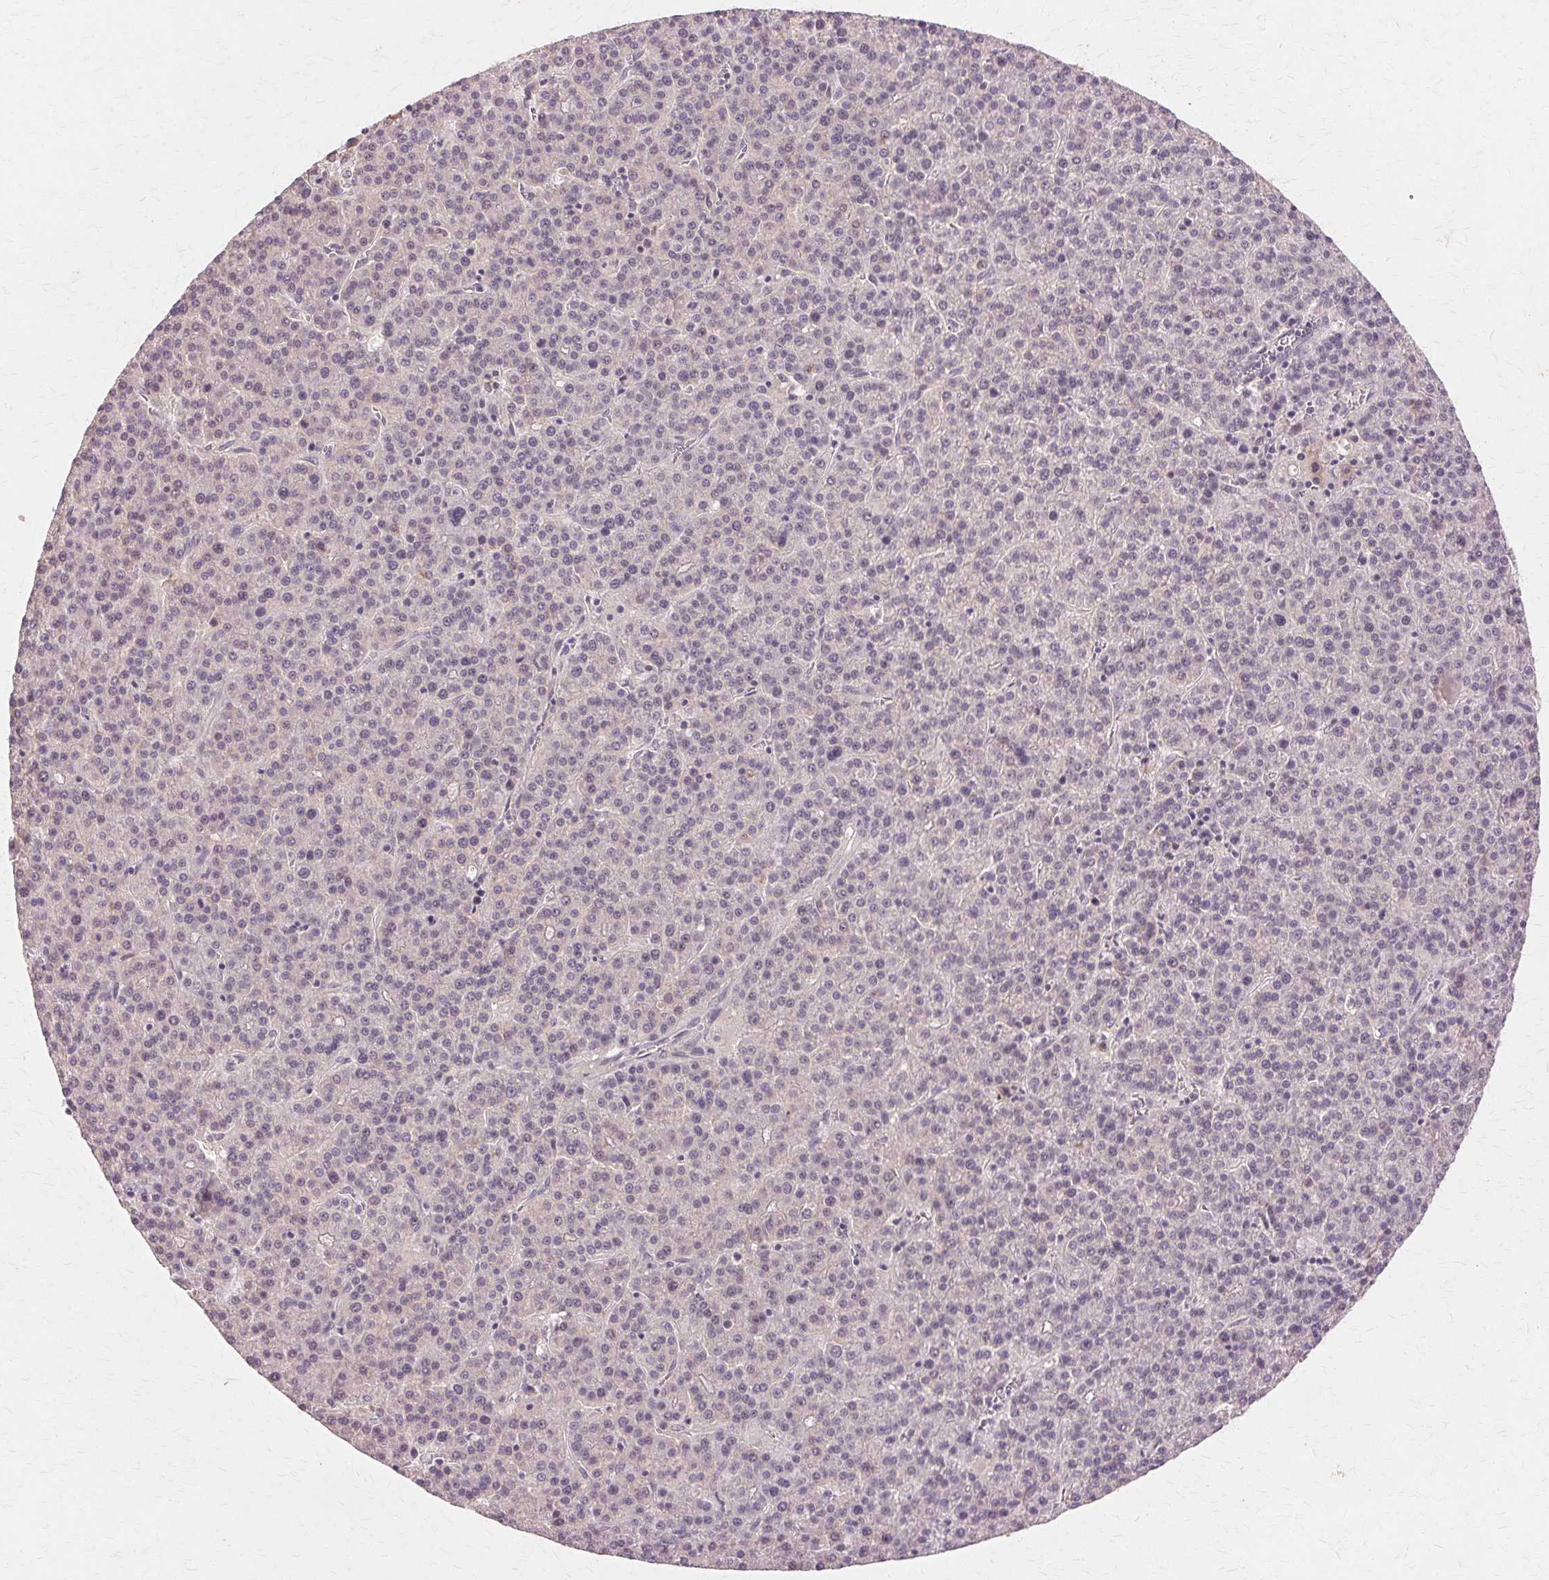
{"staining": {"intensity": "negative", "quantity": "none", "location": "none"}, "tissue": "liver cancer", "cell_type": "Tumor cells", "image_type": "cancer", "snomed": [{"axis": "morphology", "description": "Carcinoma, Hepatocellular, NOS"}, {"axis": "topography", "description": "Liver"}], "caption": "A high-resolution histopathology image shows IHC staining of liver cancer, which demonstrates no significant positivity in tumor cells. (Brightfield microscopy of DAB IHC at high magnification).", "gene": "PRMT5", "patient": {"sex": "female", "age": 58}}